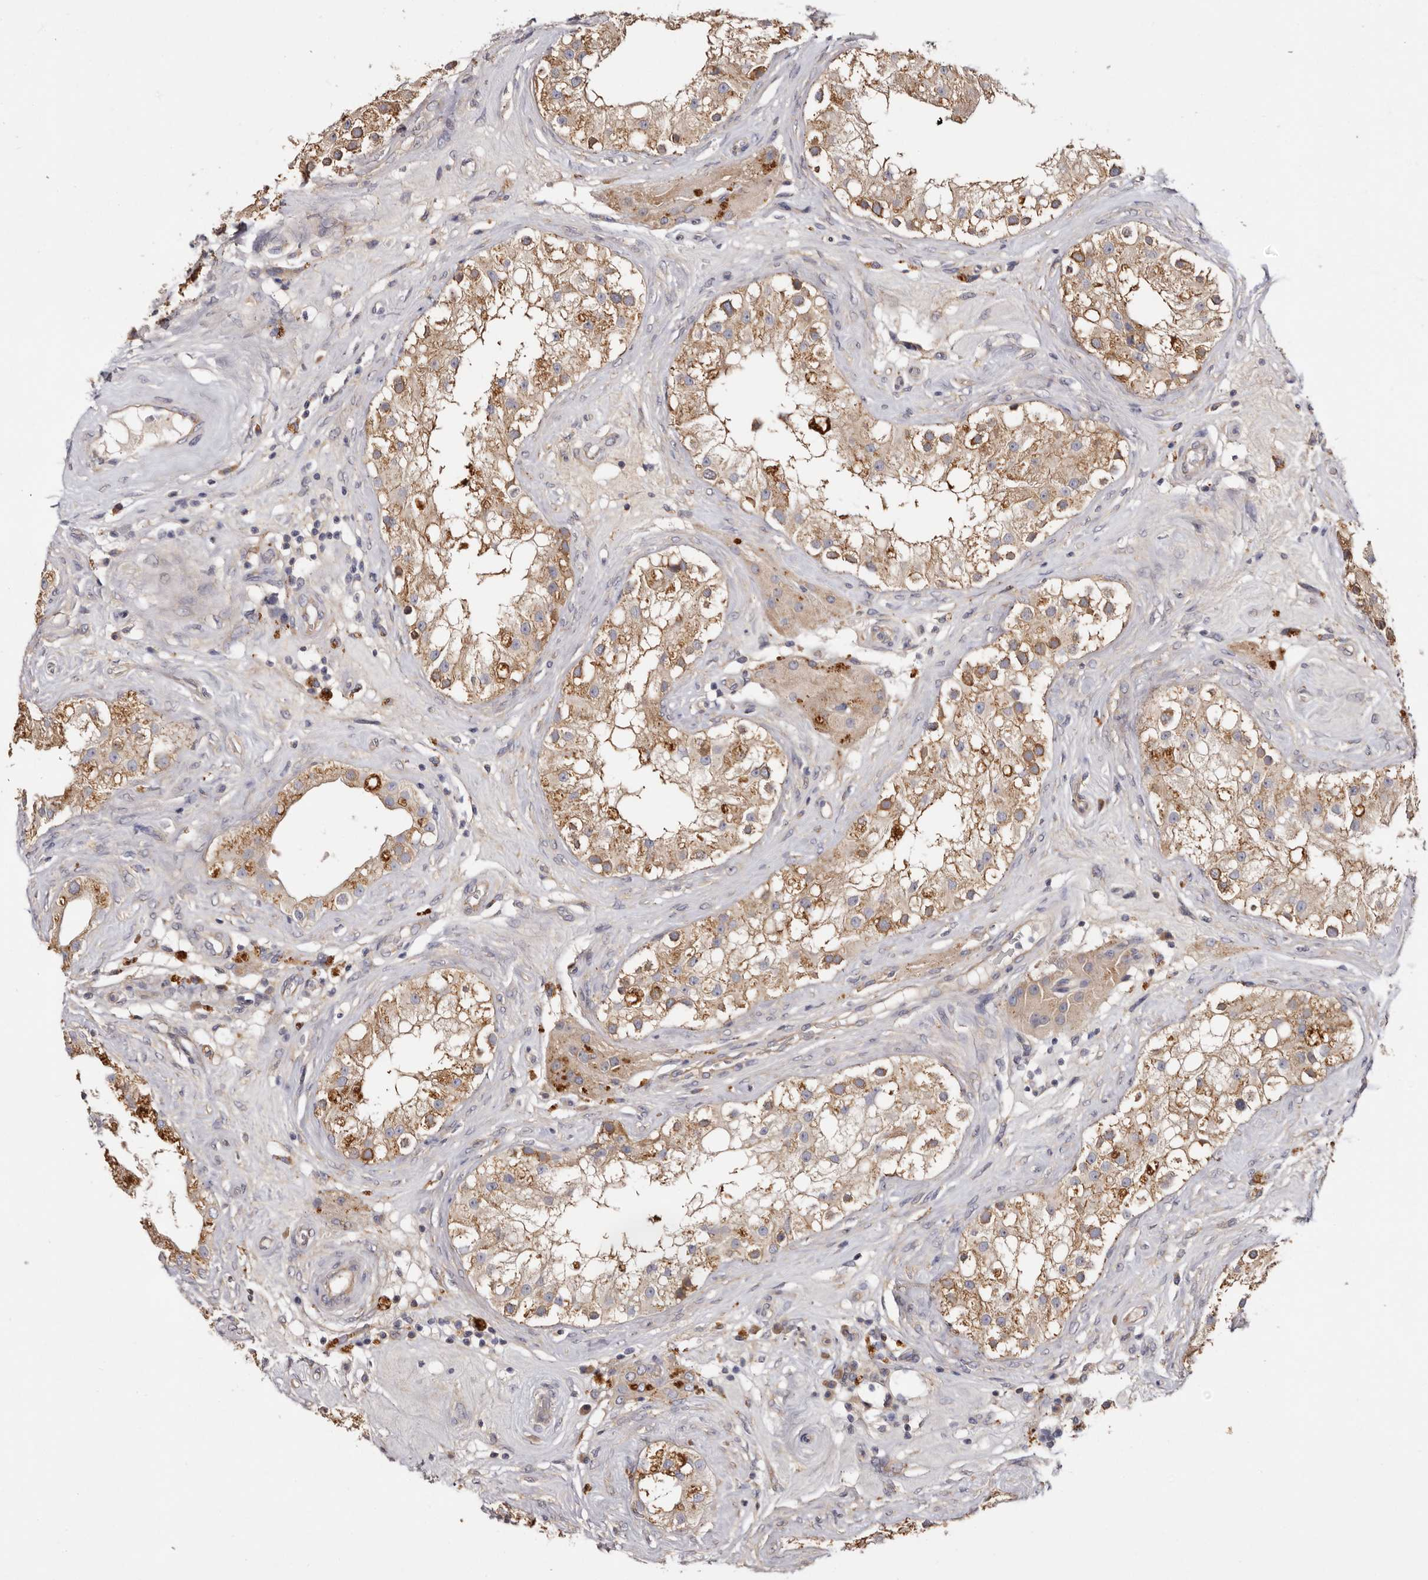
{"staining": {"intensity": "moderate", "quantity": ">75%", "location": "cytoplasmic/membranous"}, "tissue": "testis", "cell_type": "Cells in seminiferous ducts", "image_type": "normal", "snomed": [{"axis": "morphology", "description": "Normal tissue, NOS"}, {"axis": "topography", "description": "Testis"}], "caption": "A brown stain shows moderate cytoplasmic/membranous positivity of a protein in cells in seminiferous ducts of normal human testis. The protein is stained brown, and the nuclei are stained in blue (DAB (3,3'-diaminobenzidine) IHC with brightfield microscopy, high magnification).", "gene": "FAM167B", "patient": {"sex": "male", "age": 84}}